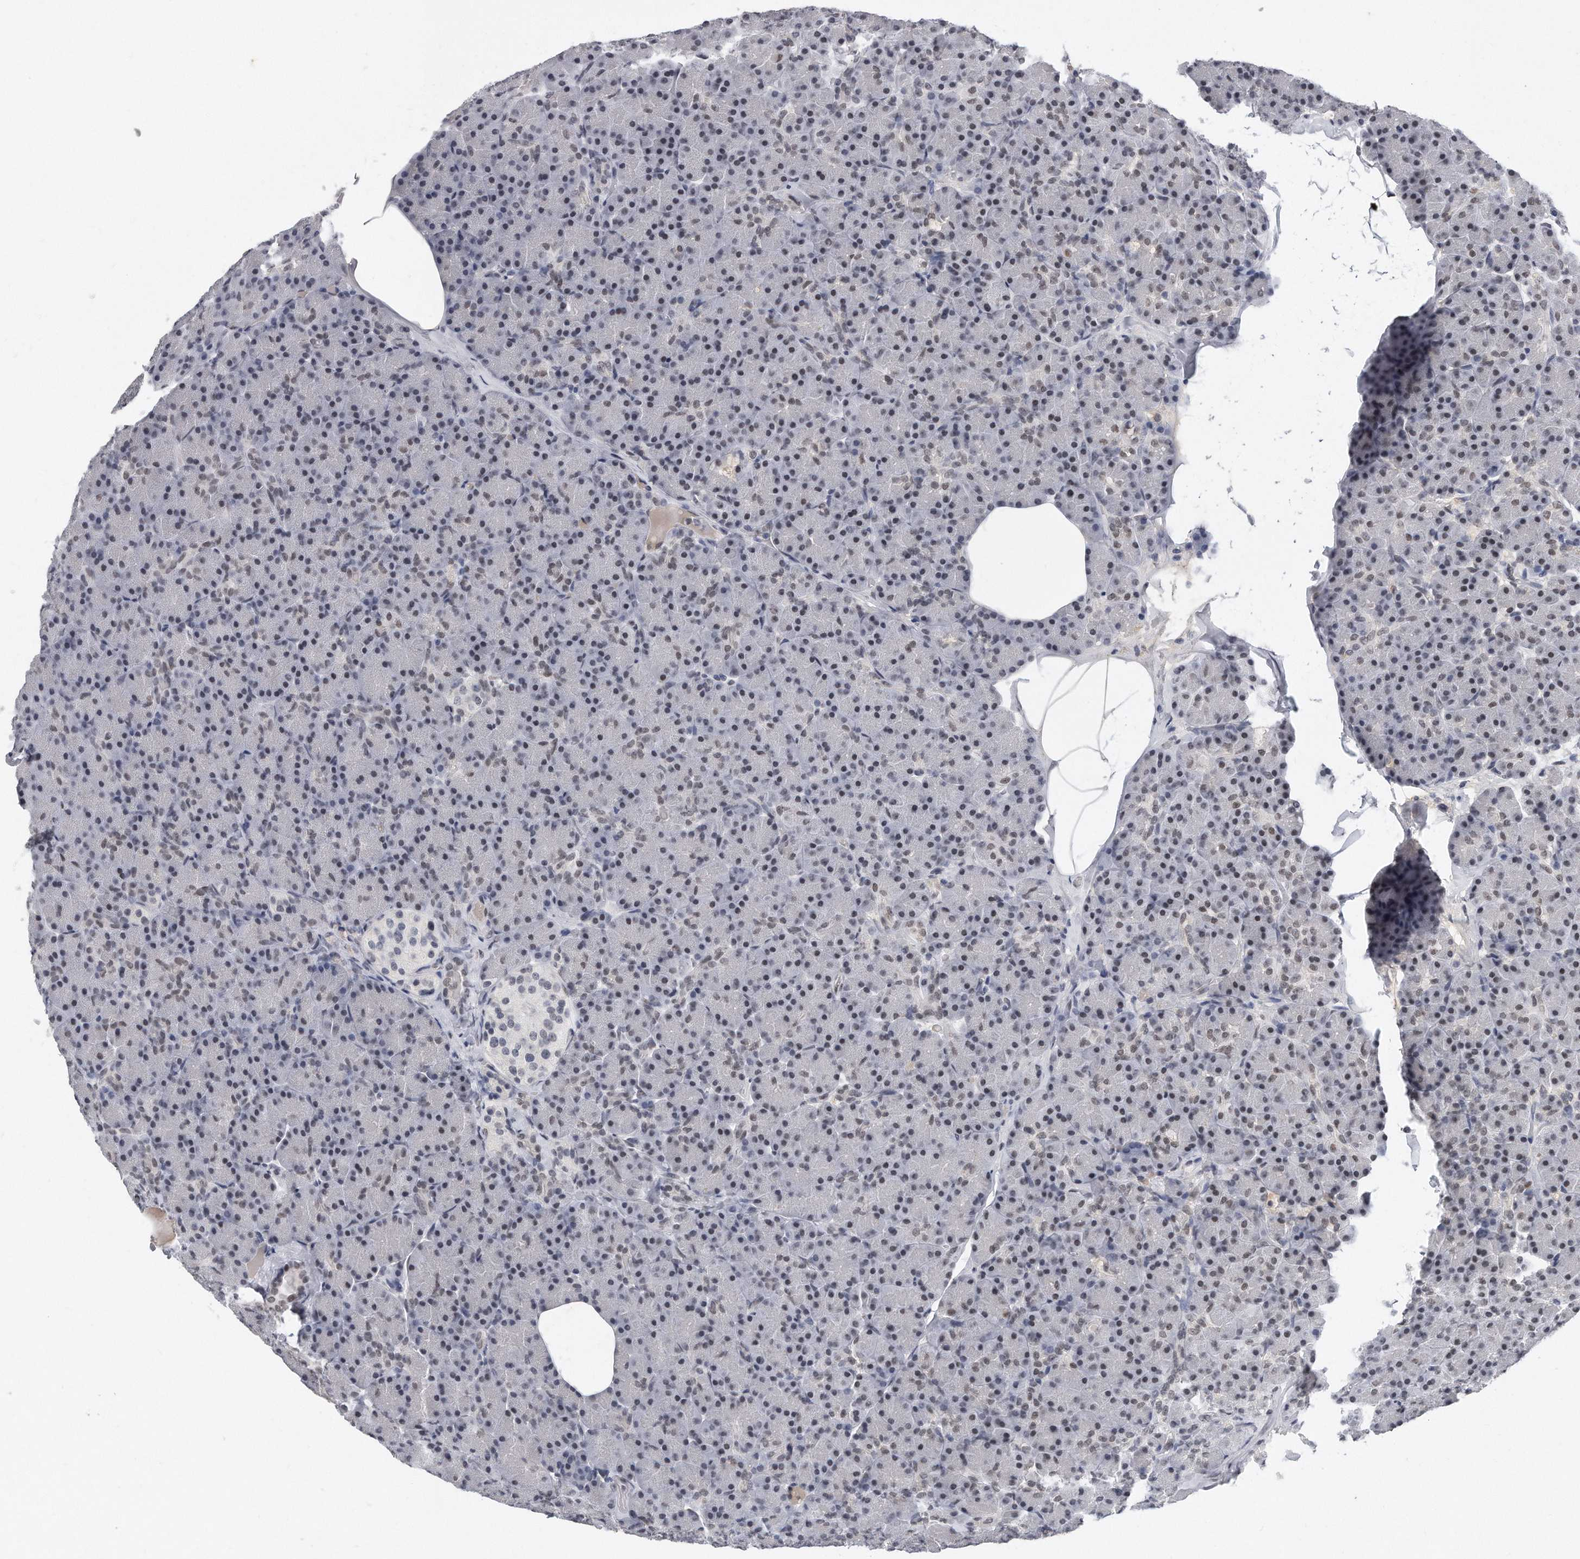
{"staining": {"intensity": "weak", "quantity": "25%-75%", "location": "nuclear"}, "tissue": "pancreas", "cell_type": "Exocrine glandular cells", "image_type": "normal", "snomed": [{"axis": "morphology", "description": "Normal tissue, NOS"}, {"axis": "topography", "description": "Pancreas"}], "caption": "An image showing weak nuclear staining in about 25%-75% of exocrine glandular cells in benign pancreas, as visualized by brown immunohistochemical staining.", "gene": "CTBP2", "patient": {"sex": "female", "age": 43}}